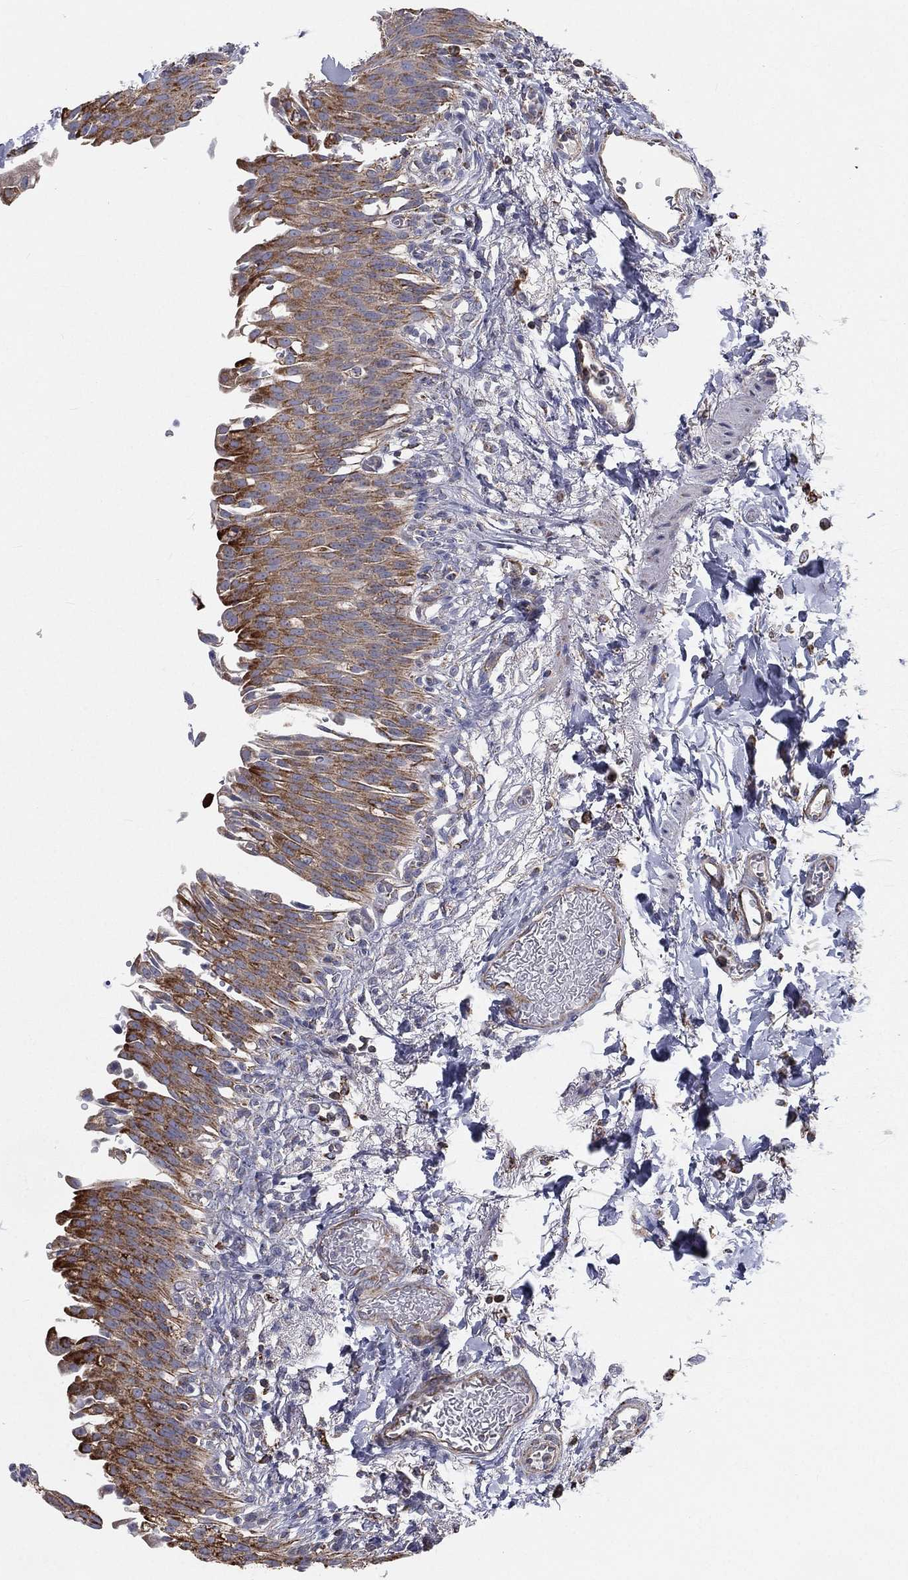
{"staining": {"intensity": "strong", "quantity": "<25%", "location": "cytoplasmic/membranous"}, "tissue": "urinary bladder", "cell_type": "Urothelial cells", "image_type": "normal", "snomed": [{"axis": "morphology", "description": "Normal tissue, NOS"}, {"axis": "topography", "description": "Urinary bladder"}], "caption": "Brown immunohistochemical staining in benign urinary bladder displays strong cytoplasmic/membranous positivity in approximately <25% of urothelial cells.", "gene": "HADH", "patient": {"sex": "female", "age": 60}}